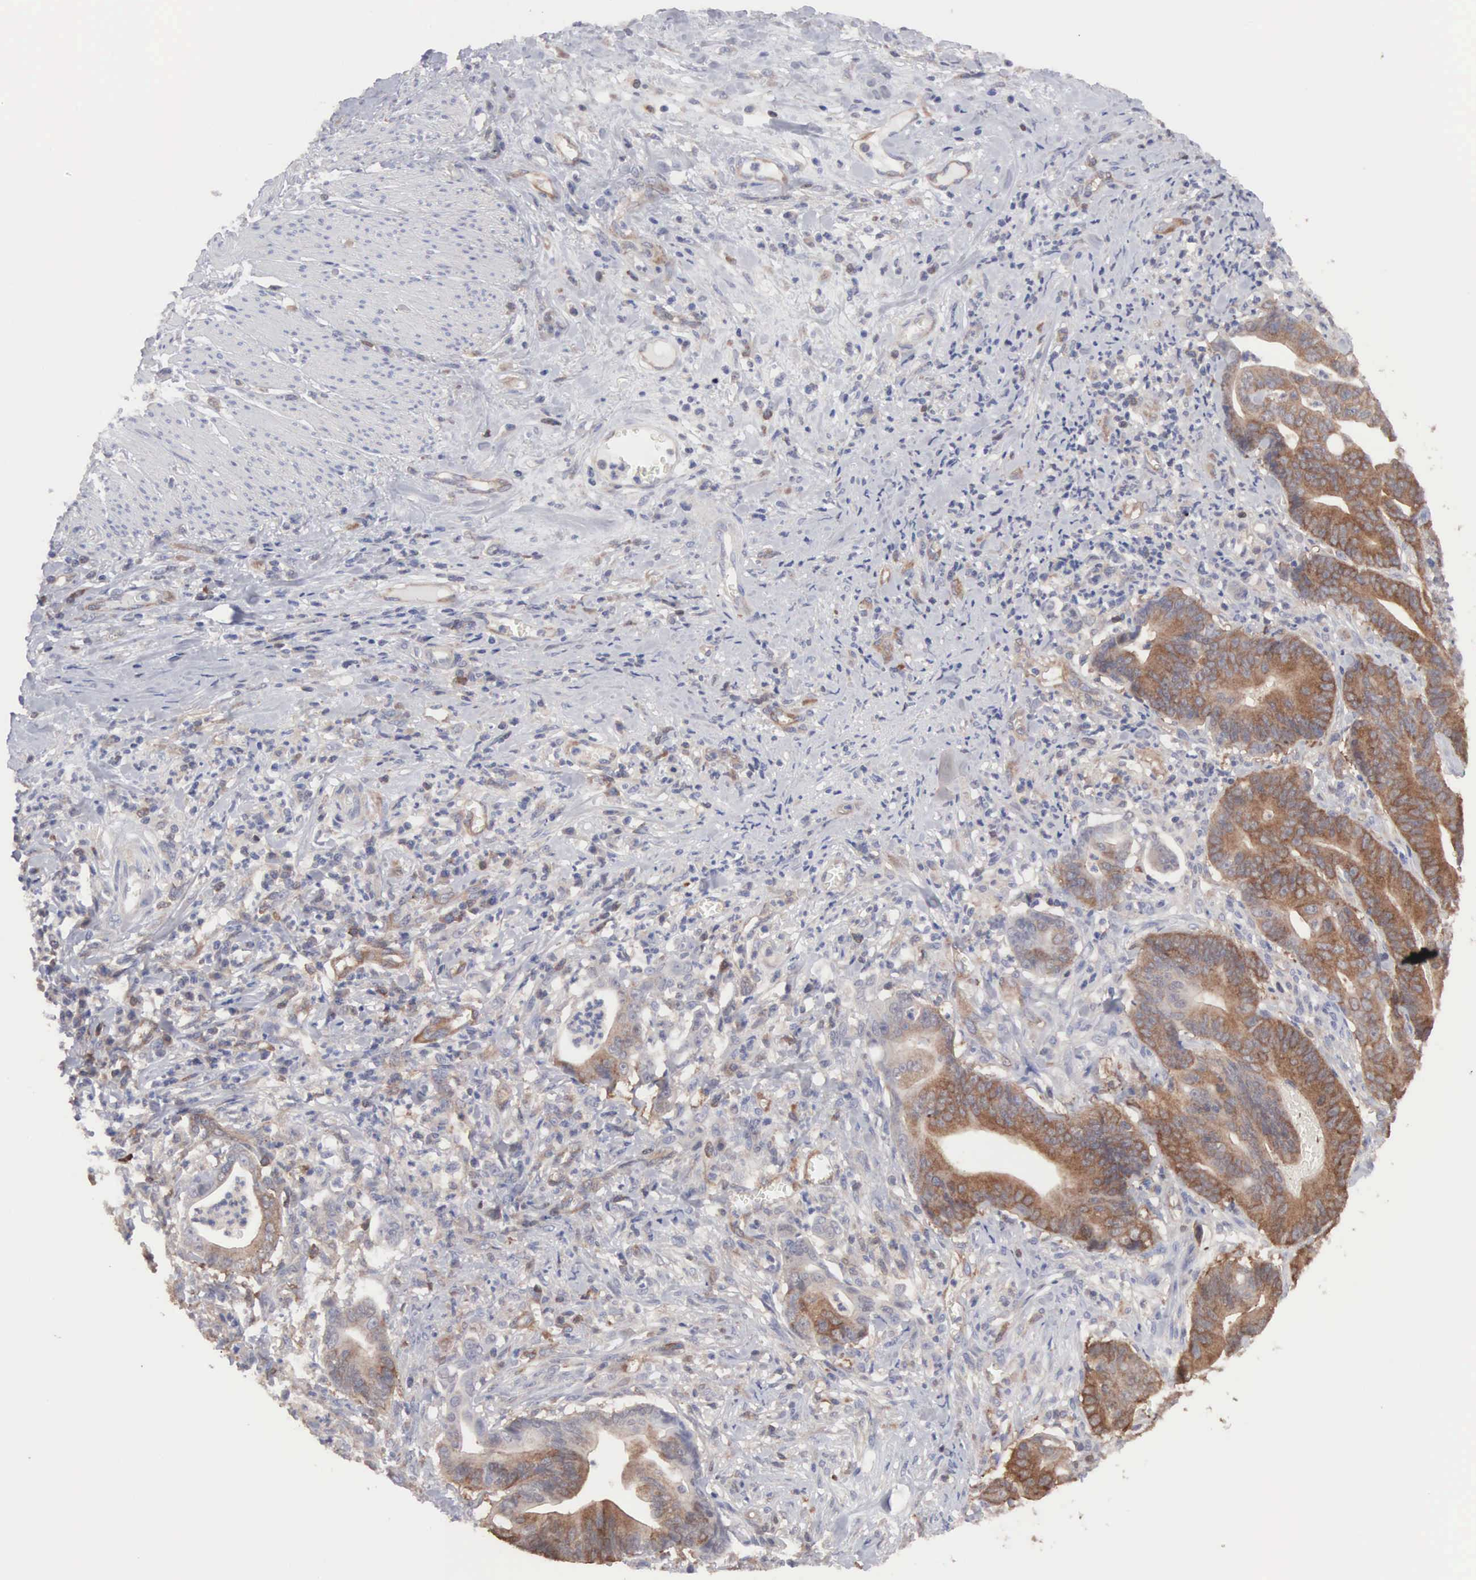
{"staining": {"intensity": "moderate", "quantity": ">75%", "location": "cytoplasmic/membranous"}, "tissue": "stomach cancer", "cell_type": "Tumor cells", "image_type": "cancer", "snomed": [{"axis": "morphology", "description": "Adenocarcinoma, NOS"}, {"axis": "topography", "description": "Stomach, lower"}], "caption": "Tumor cells display medium levels of moderate cytoplasmic/membranous positivity in approximately >75% of cells in stomach cancer. (DAB (3,3'-diaminobenzidine) = brown stain, brightfield microscopy at high magnification).", "gene": "MTHFD1", "patient": {"sex": "female", "age": 86}}